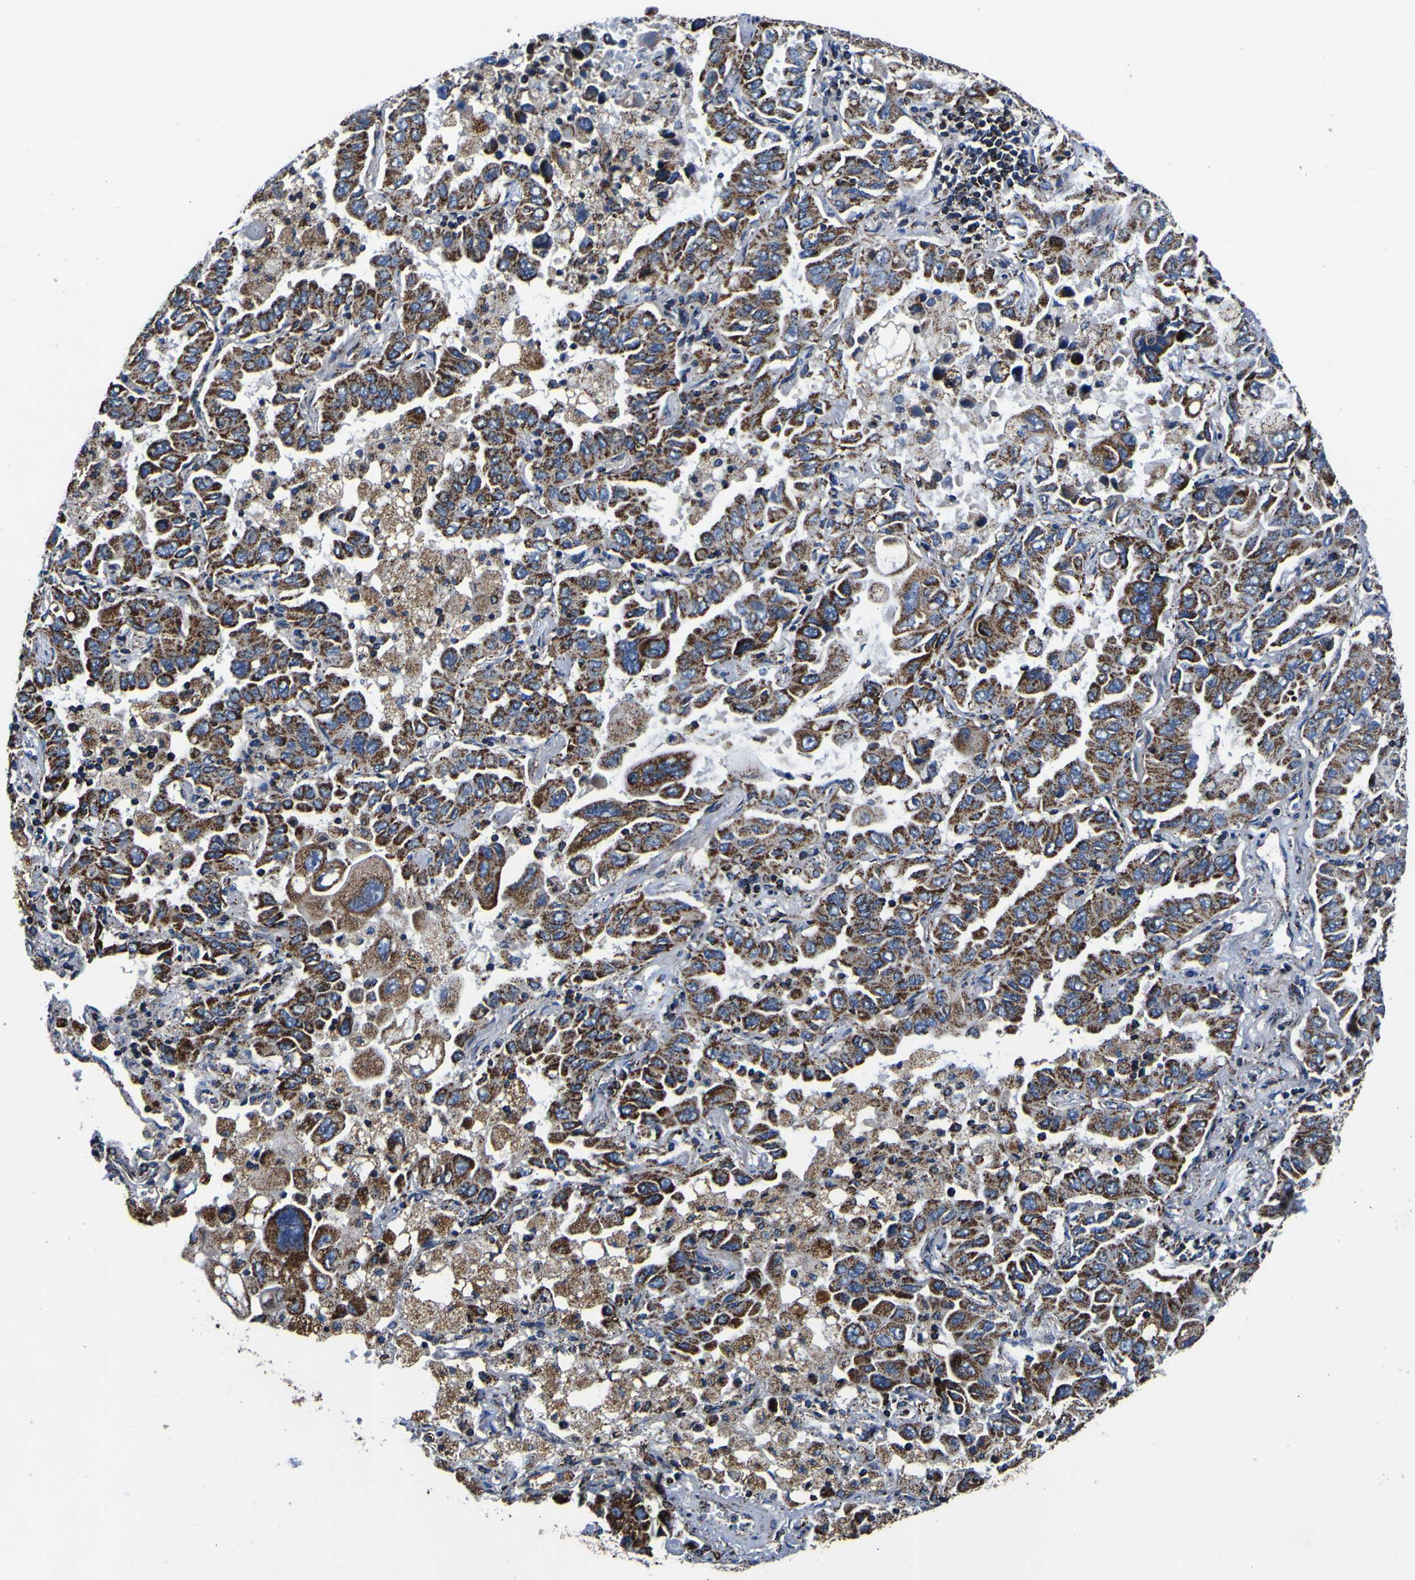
{"staining": {"intensity": "strong", "quantity": ">75%", "location": "cytoplasmic/membranous"}, "tissue": "lung cancer", "cell_type": "Tumor cells", "image_type": "cancer", "snomed": [{"axis": "morphology", "description": "Adenocarcinoma, NOS"}, {"axis": "topography", "description": "Lung"}], "caption": "A photomicrograph showing strong cytoplasmic/membranous staining in approximately >75% of tumor cells in lung cancer (adenocarcinoma), as visualized by brown immunohistochemical staining.", "gene": "PTRH2", "patient": {"sex": "male", "age": 64}}